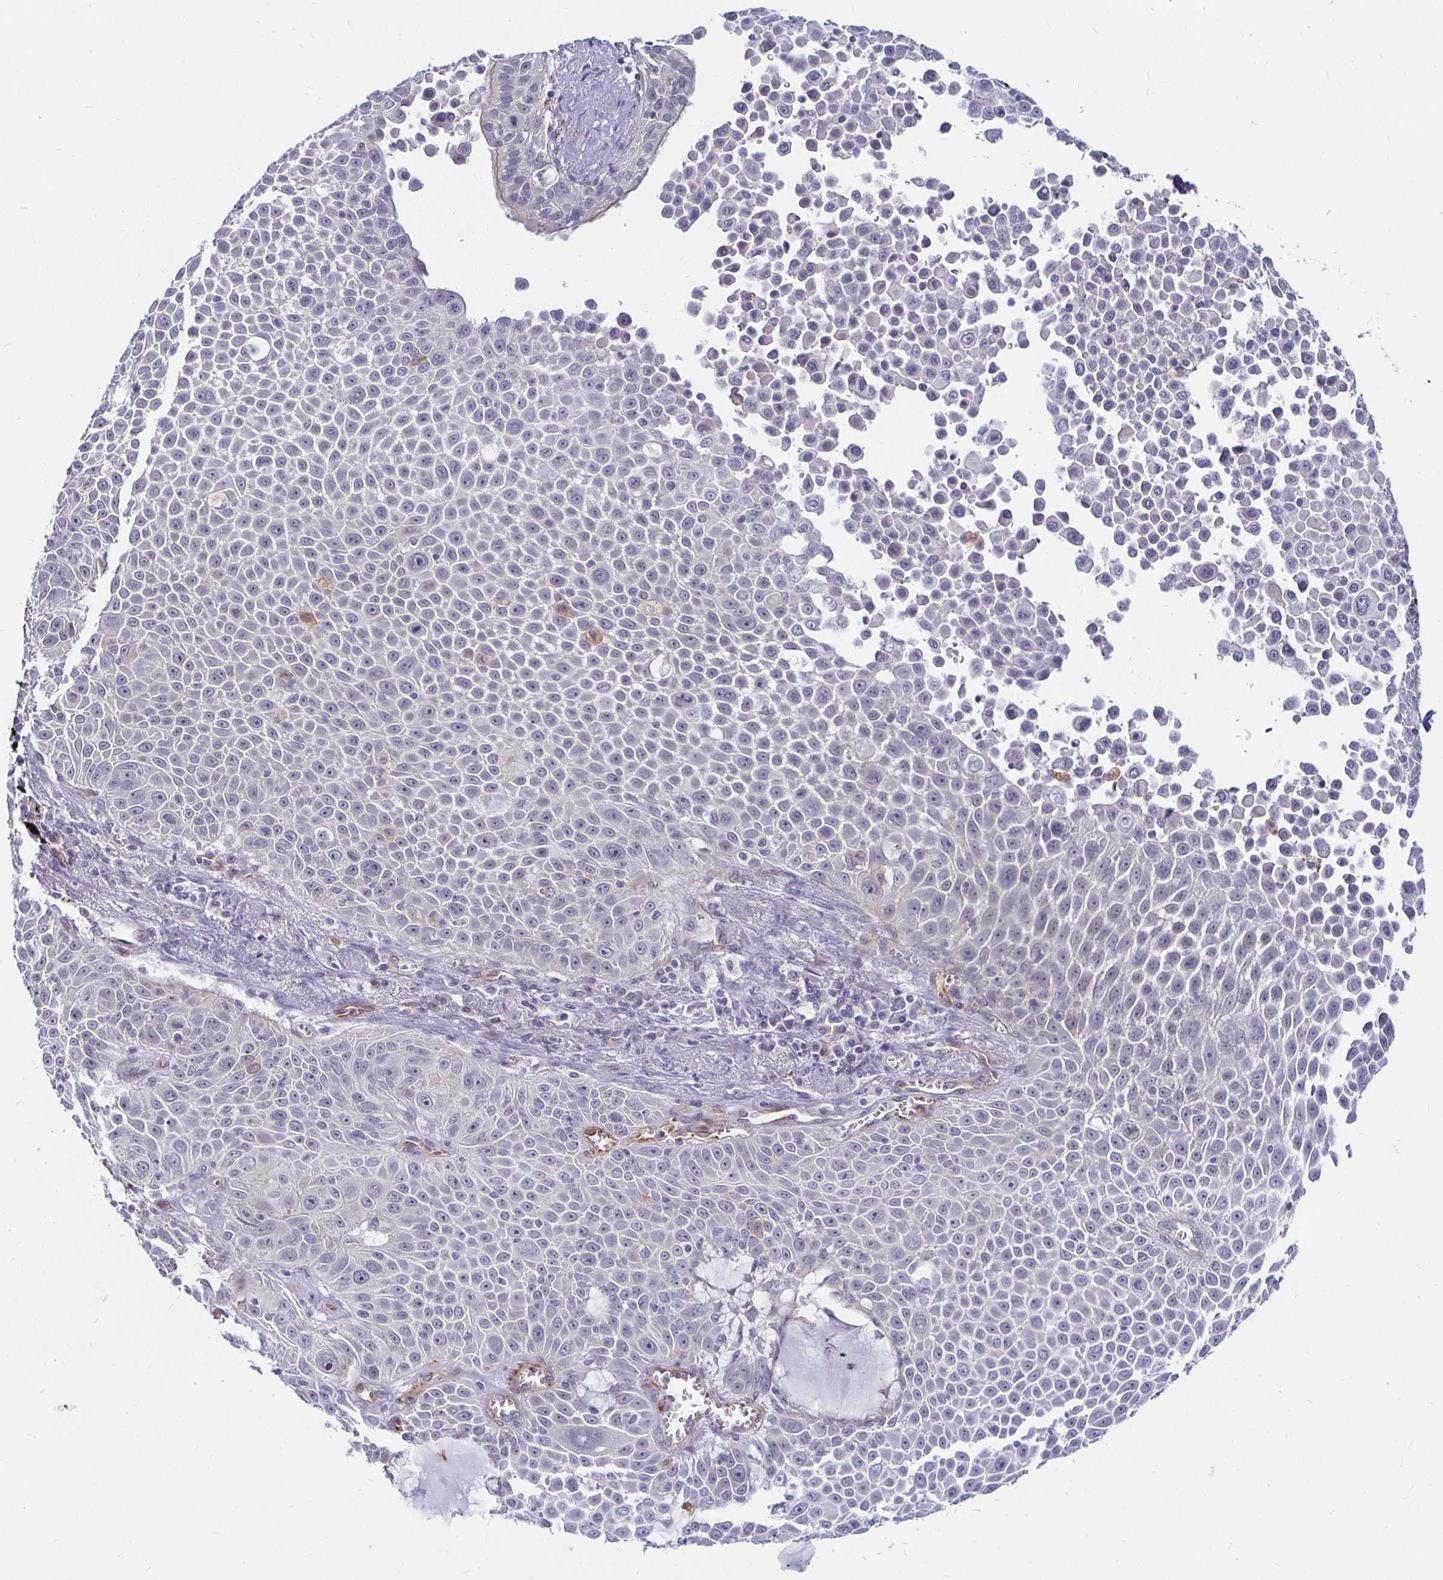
{"staining": {"intensity": "negative", "quantity": "none", "location": "none"}, "tissue": "lung cancer", "cell_type": "Tumor cells", "image_type": "cancer", "snomed": [{"axis": "morphology", "description": "Squamous cell carcinoma, NOS"}, {"axis": "morphology", "description": "Squamous cell carcinoma, metastatic, NOS"}, {"axis": "topography", "description": "Lymph node"}, {"axis": "topography", "description": "Lung"}], "caption": "DAB immunohistochemical staining of lung cancer exhibits no significant staining in tumor cells.", "gene": "CCDC85A", "patient": {"sex": "female", "age": 62}}